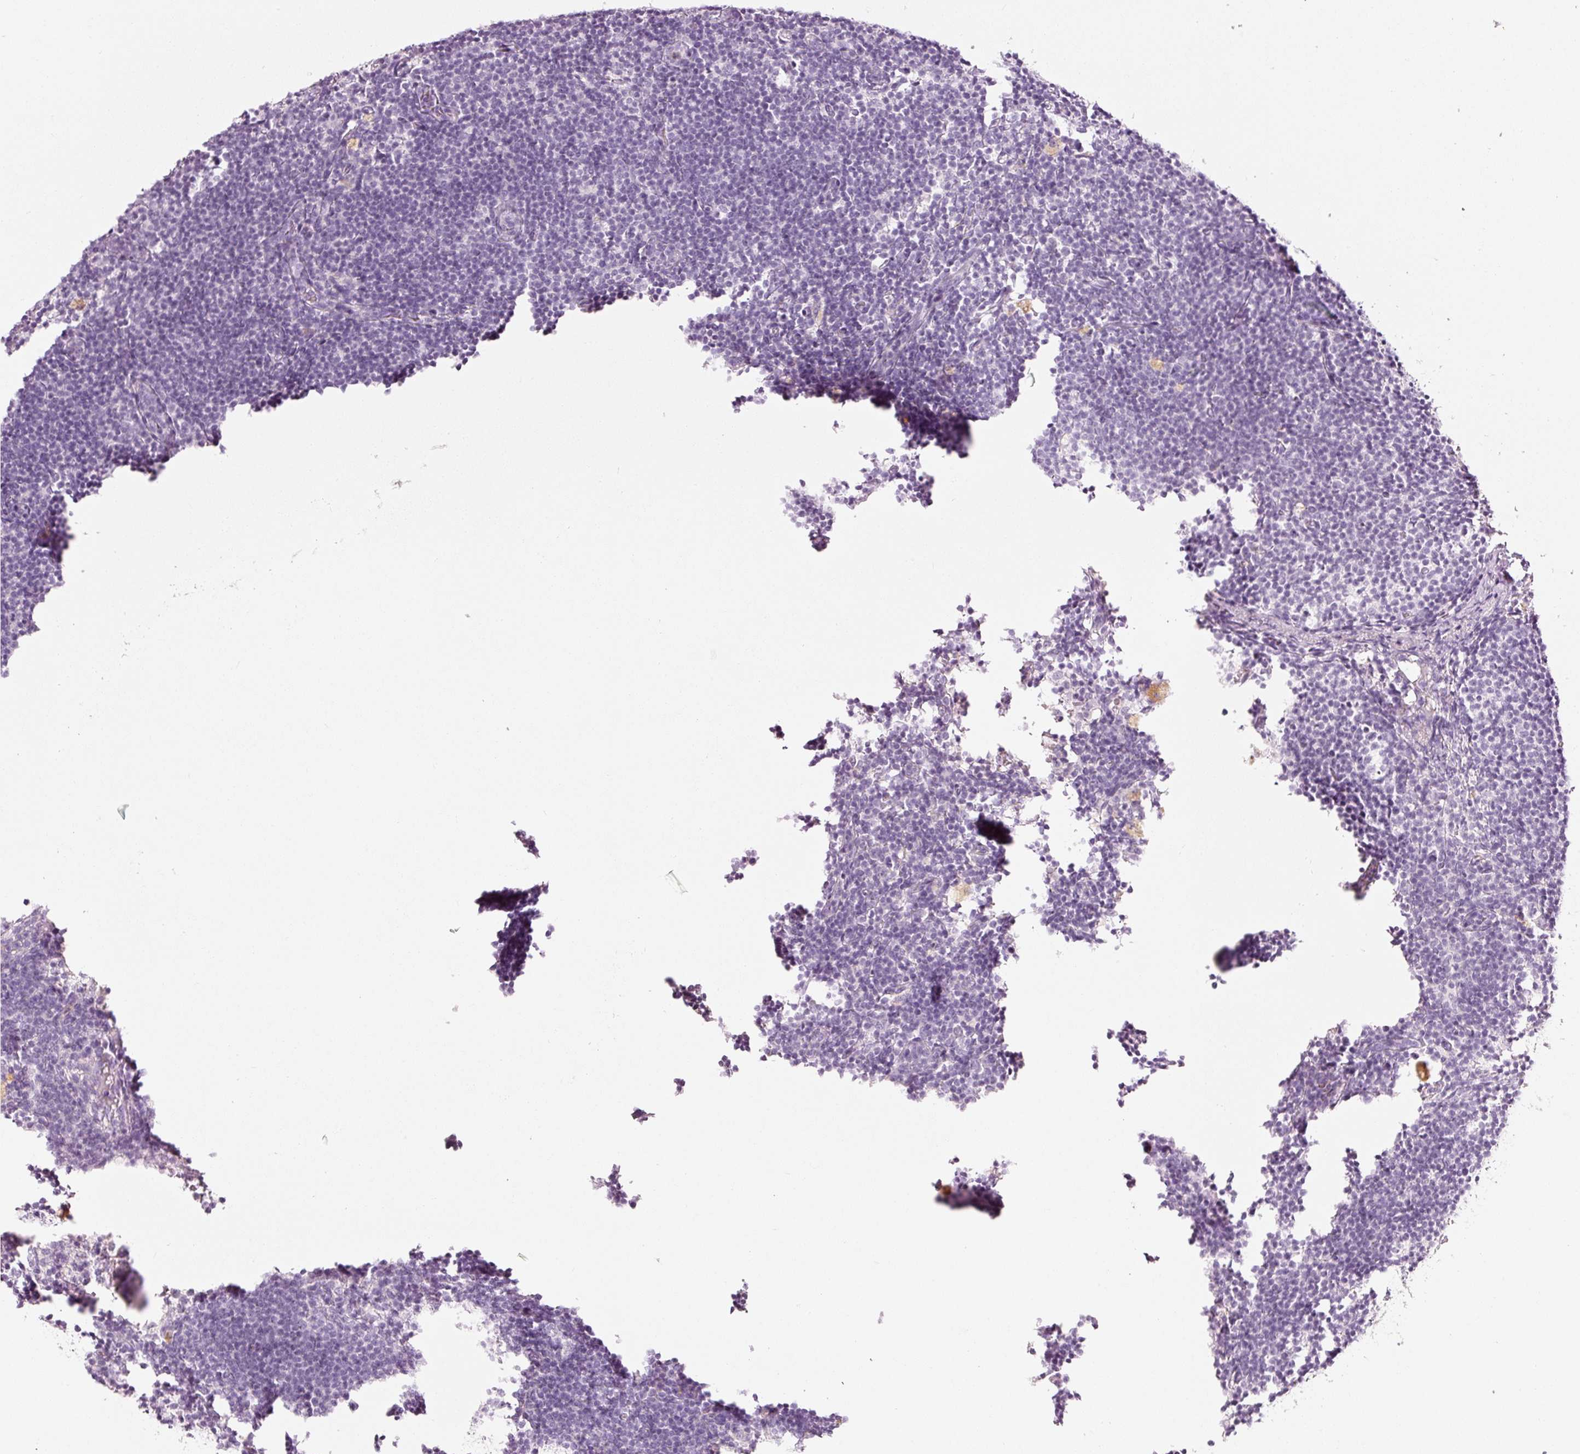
{"staining": {"intensity": "negative", "quantity": "none", "location": "none"}, "tissue": "lymph node", "cell_type": "Germinal center cells", "image_type": "normal", "snomed": [{"axis": "morphology", "description": "Normal tissue, NOS"}, {"axis": "topography", "description": "Lymph node"}], "caption": "Histopathology image shows no protein positivity in germinal center cells of normal lymph node. (Brightfield microscopy of DAB (3,3'-diaminobenzidine) immunohistochemistry (IHC) at high magnification).", "gene": "LECT2", "patient": {"sex": "male", "age": 49}}